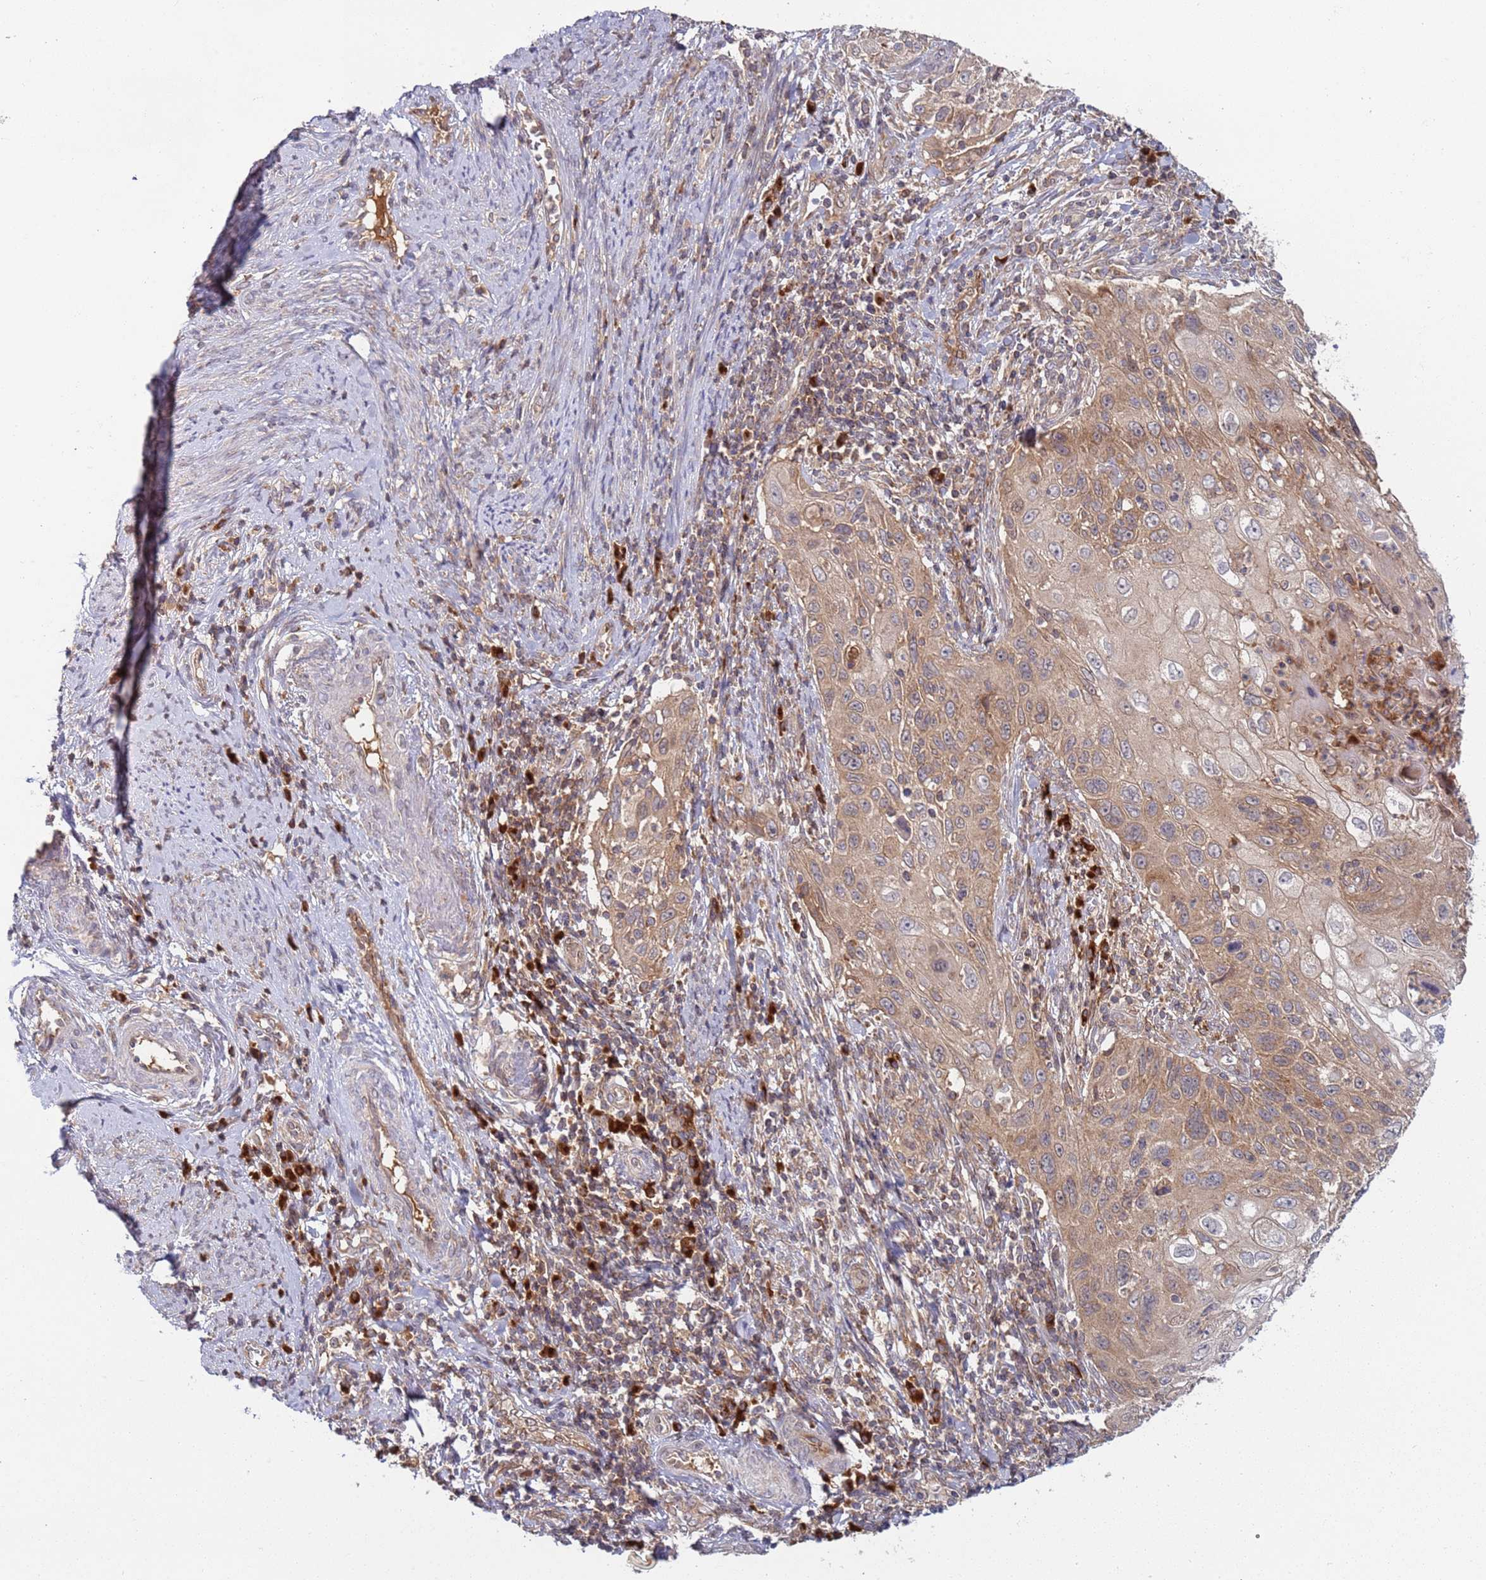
{"staining": {"intensity": "moderate", "quantity": ">75%", "location": "cytoplasmic/membranous"}, "tissue": "cervical cancer", "cell_type": "Tumor cells", "image_type": "cancer", "snomed": [{"axis": "morphology", "description": "Squamous cell carcinoma, NOS"}, {"axis": "topography", "description": "Cervix"}], "caption": "DAB (3,3'-diaminobenzidine) immunohistochemical staining of cervical squamous cell carcinoma demonstrates moderate cytoplasmic/membranous protein positivity in approximately >75% of tumor cells. The staining is performed using DAB (3,3'-diaminobenzidine) brown chromogen to label protein expression. The nuclei are counter-stained blue using hematoxylin.", "gene": "OR5A2", "patient": {"sex": "female", "age": 70}}